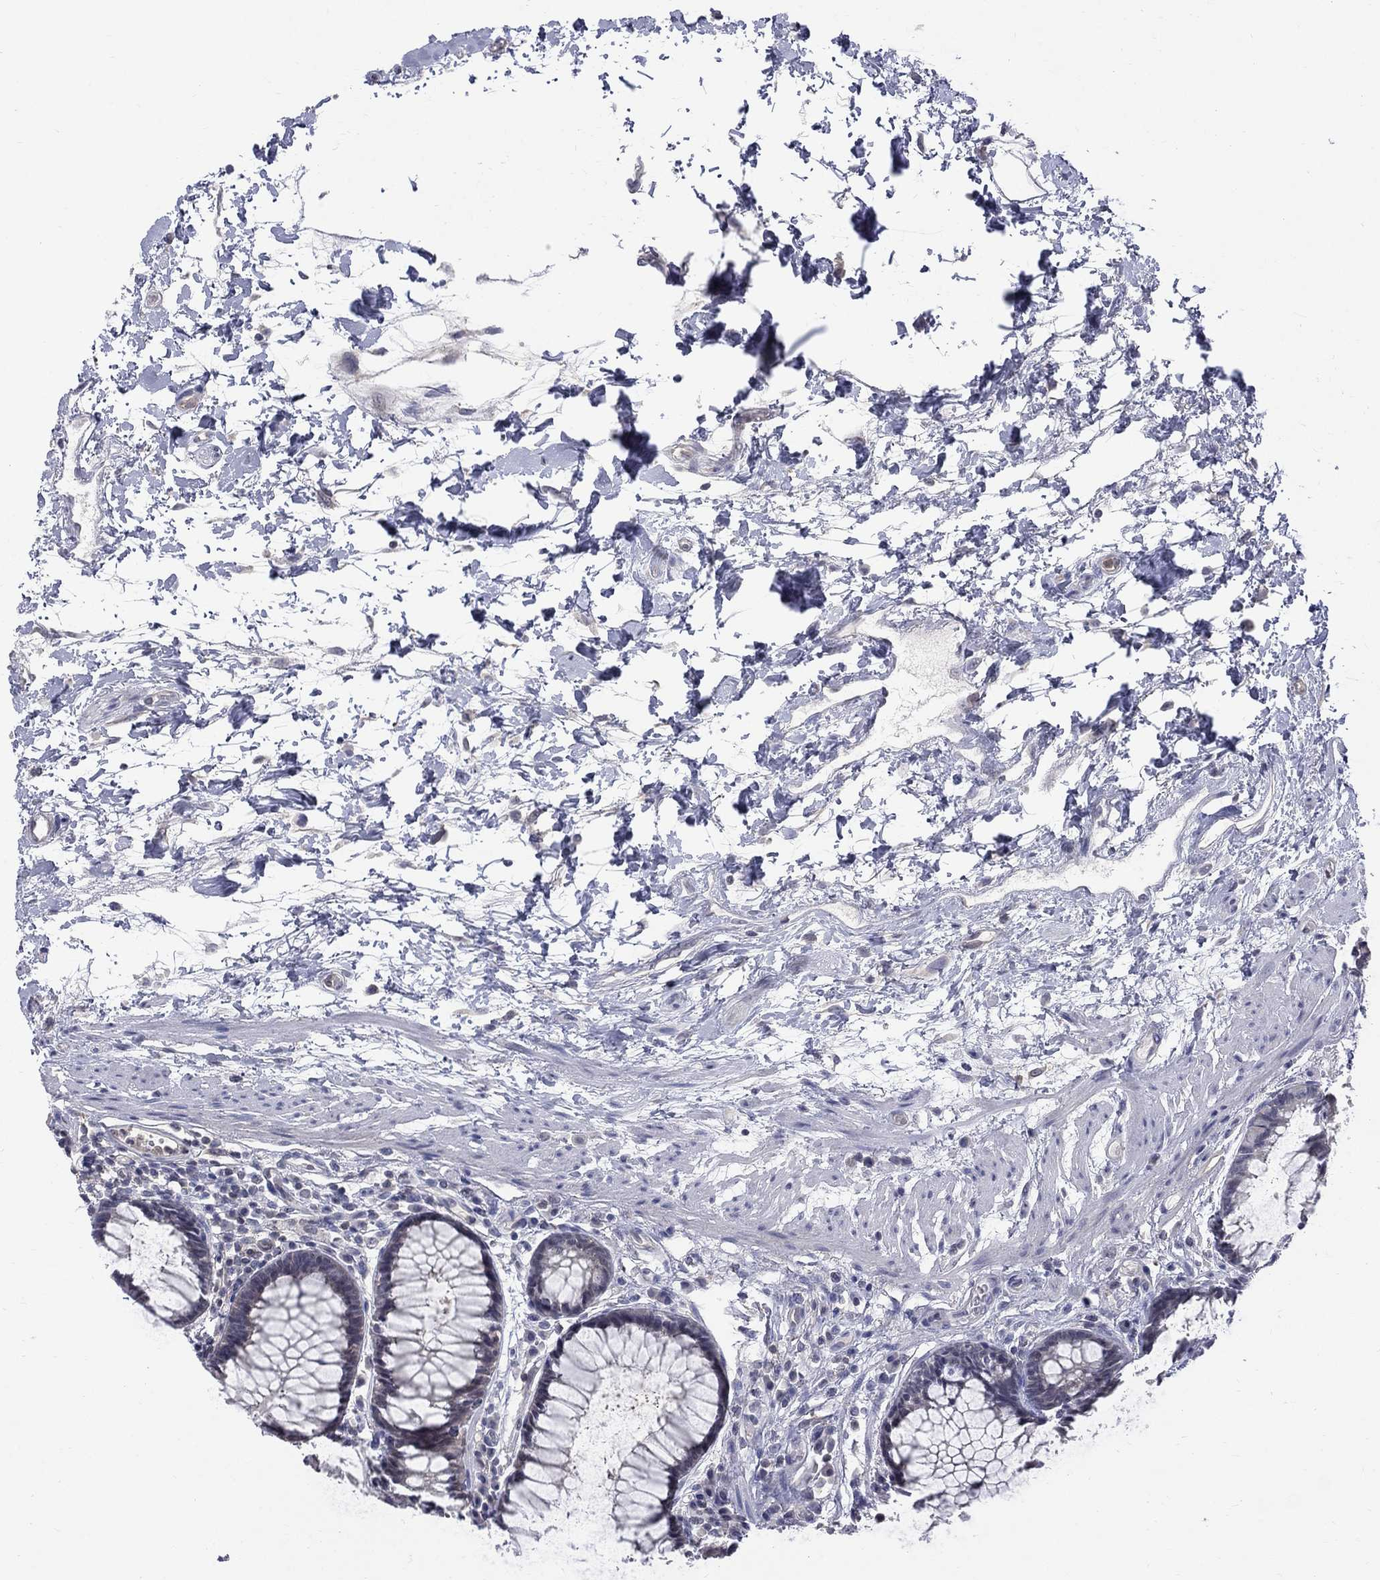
{"staining": {"intensity": "negative", "quantity": "none", "location": "none"}, "tissue": "rectum", "cell_type": "Glandular cells", "image_type": "normal", "snomed": [{"axis": "morphology", "description": "Normal tissue, NOS"}, {"axis": "topography", "description": "Rectum"}], "caption": "Immunohistochemistry image of benign rectum: rectum stained with DAB (3,3'-diaminobenzidine) displays no significant protein expression in glandular cells.", "gene": "HKDC1", "patient": {"sex": "female", "age": 68}}